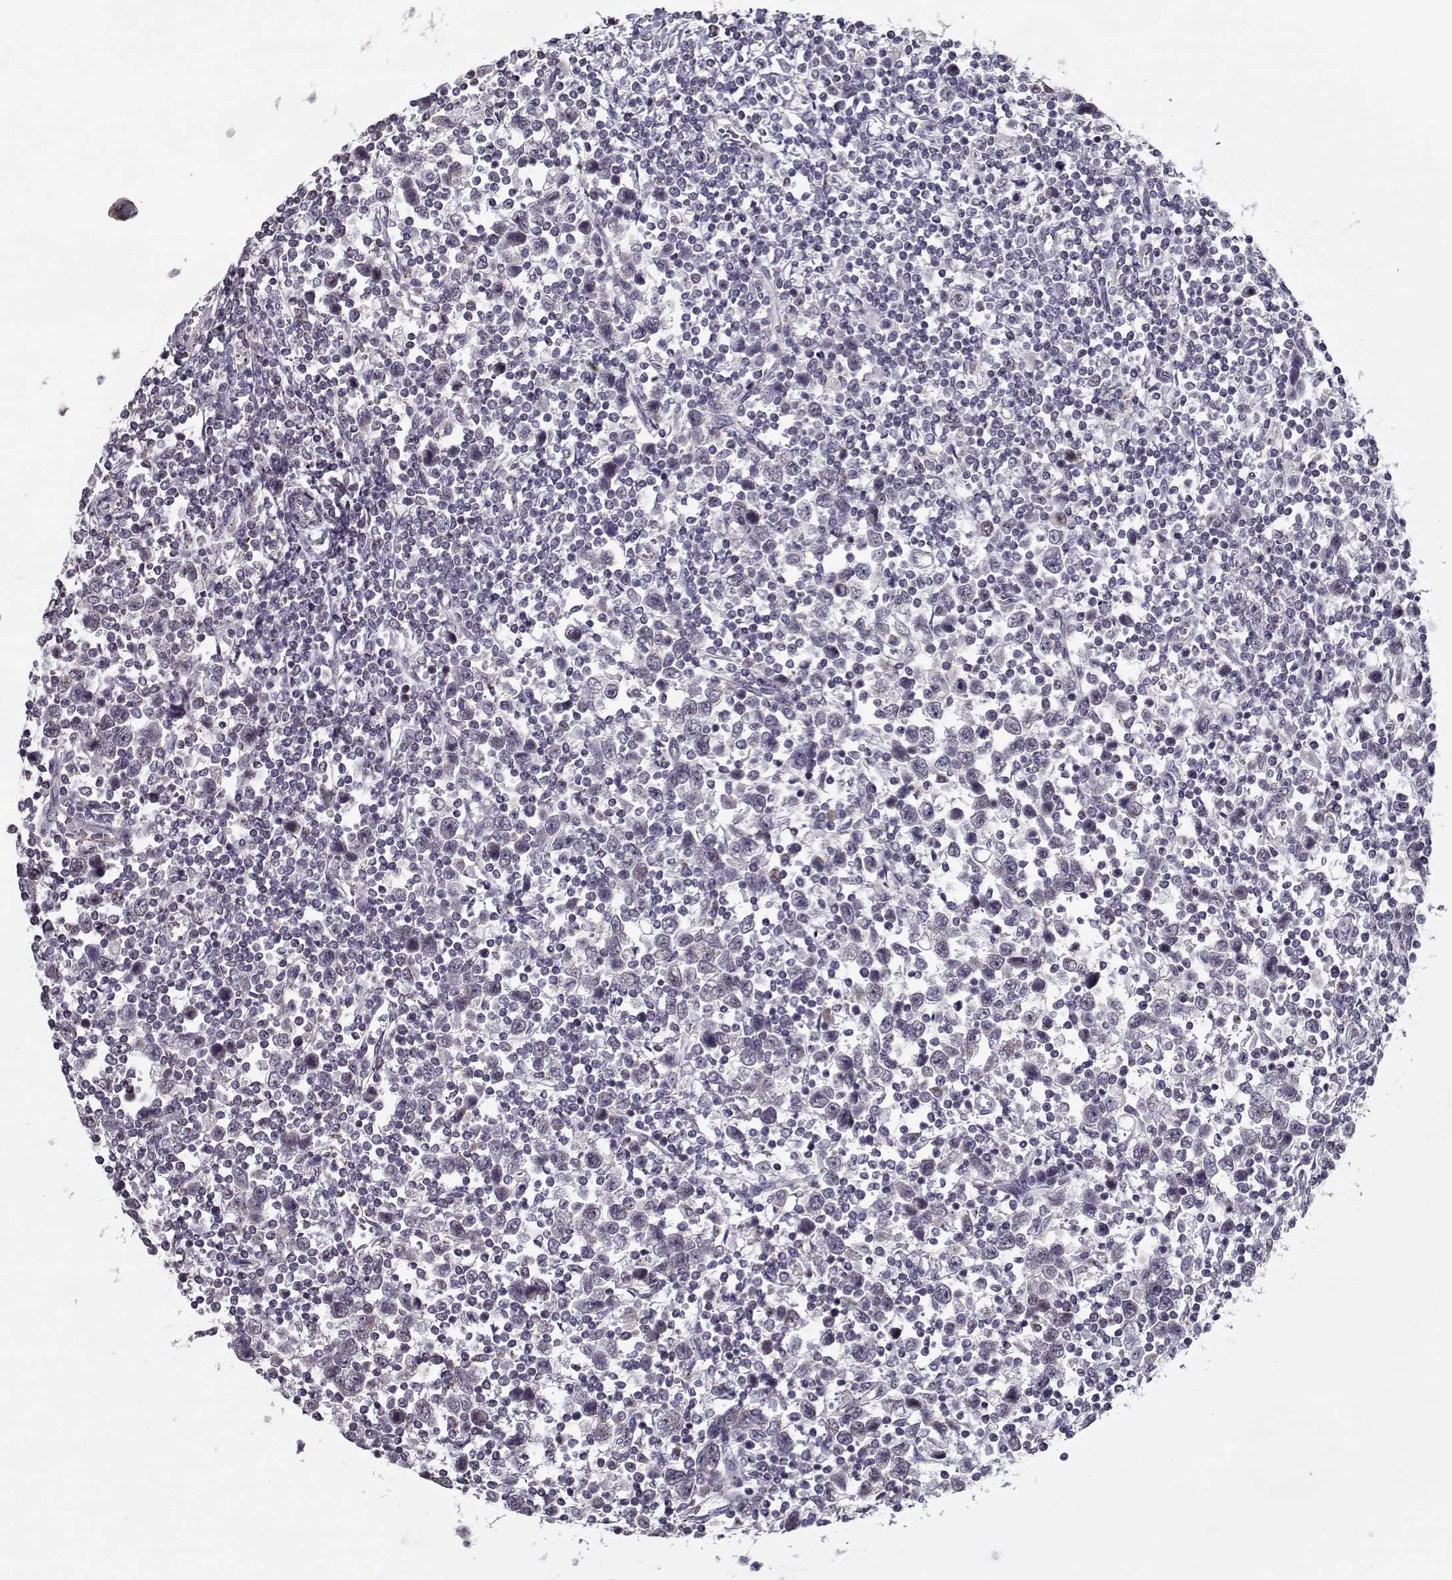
{"staining": {"intensity": "weak", "quantity": "<25%", "location": "cytoplasmic/membranous"}, "tissue": "testis cancer", "cell_type": "Tumor cells", "image_type": "cancer", "snomed": [{"axis": "morphology", "description": "Normal tissue, NOS"}, {"axis": "morphology", "description": "Seminoma, NOS"}, {"axis": "topography", "description": "Testis"}, {"axis": "topography", "description": "Epididymis"}], "caption": "A micrograph of human testis cancer is negative for staining in tumor cells.", "gene": "SEC16B", "patient": {"sex": "male", "age": 34}}